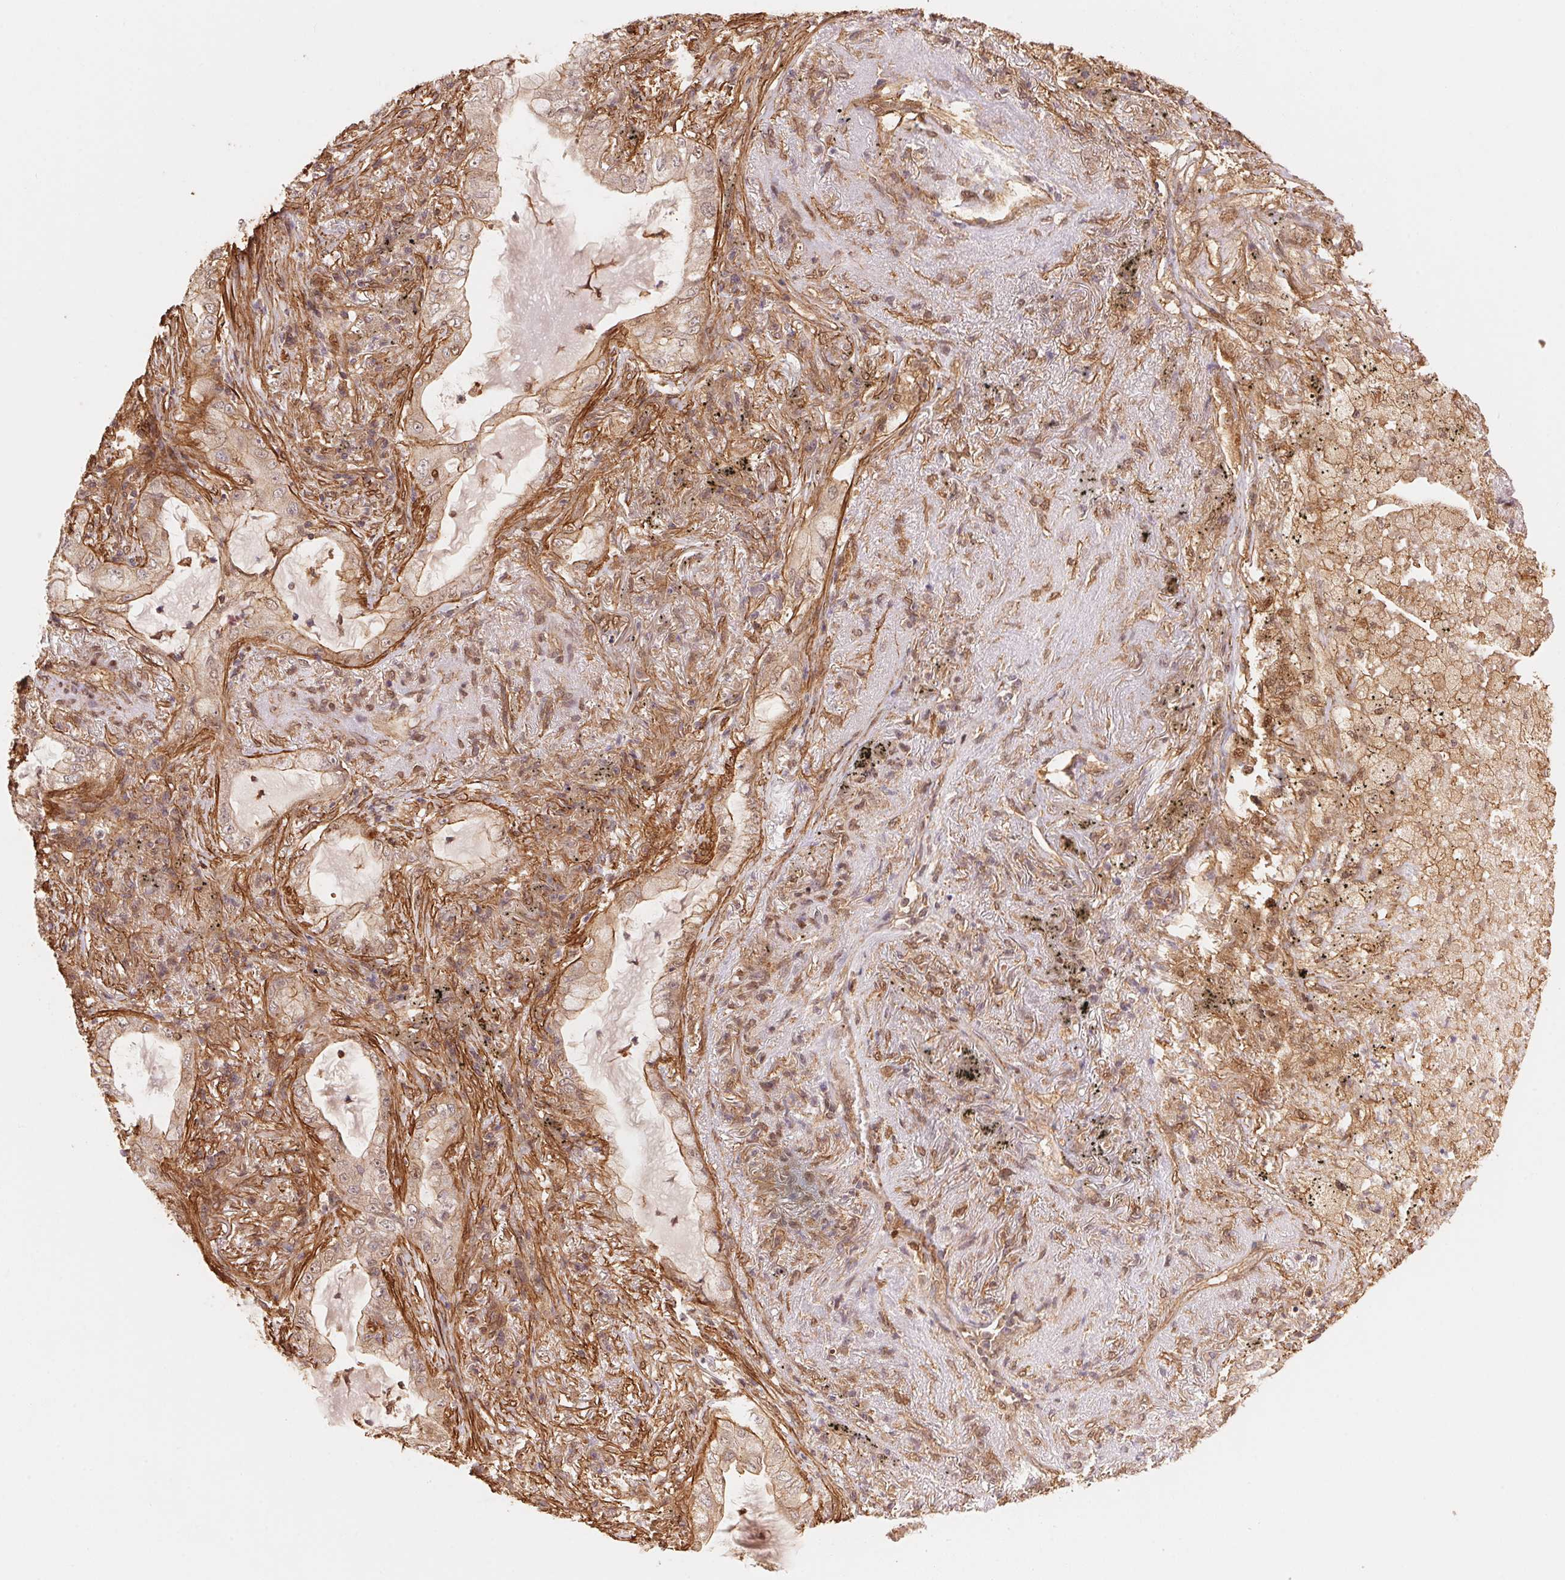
{"staining": {"intensity": "weak", "quantity": "25%-75%", "location": "cytoplasmic/membranous,nuclear"}, "tissue": "lung cancer", "cell_type": "Tumor cells", "image_type": "cancer", "snomed": [{"axis": "morphology", "description": "Adenocarcinoma, NOS"}, {"axis": "topography", "description": "Lung"}], "caption": "Immunohistochemical staining of lung cancer reveals low levels of weak cytoplasmic/membranous and nuclear expression in approximately 25%-75% of tumor cells. (Brightfield microscopy of DAB IHC at high magnification).", "gene": "TNIP2", "patient": {"sex": "female", "age": 73}}